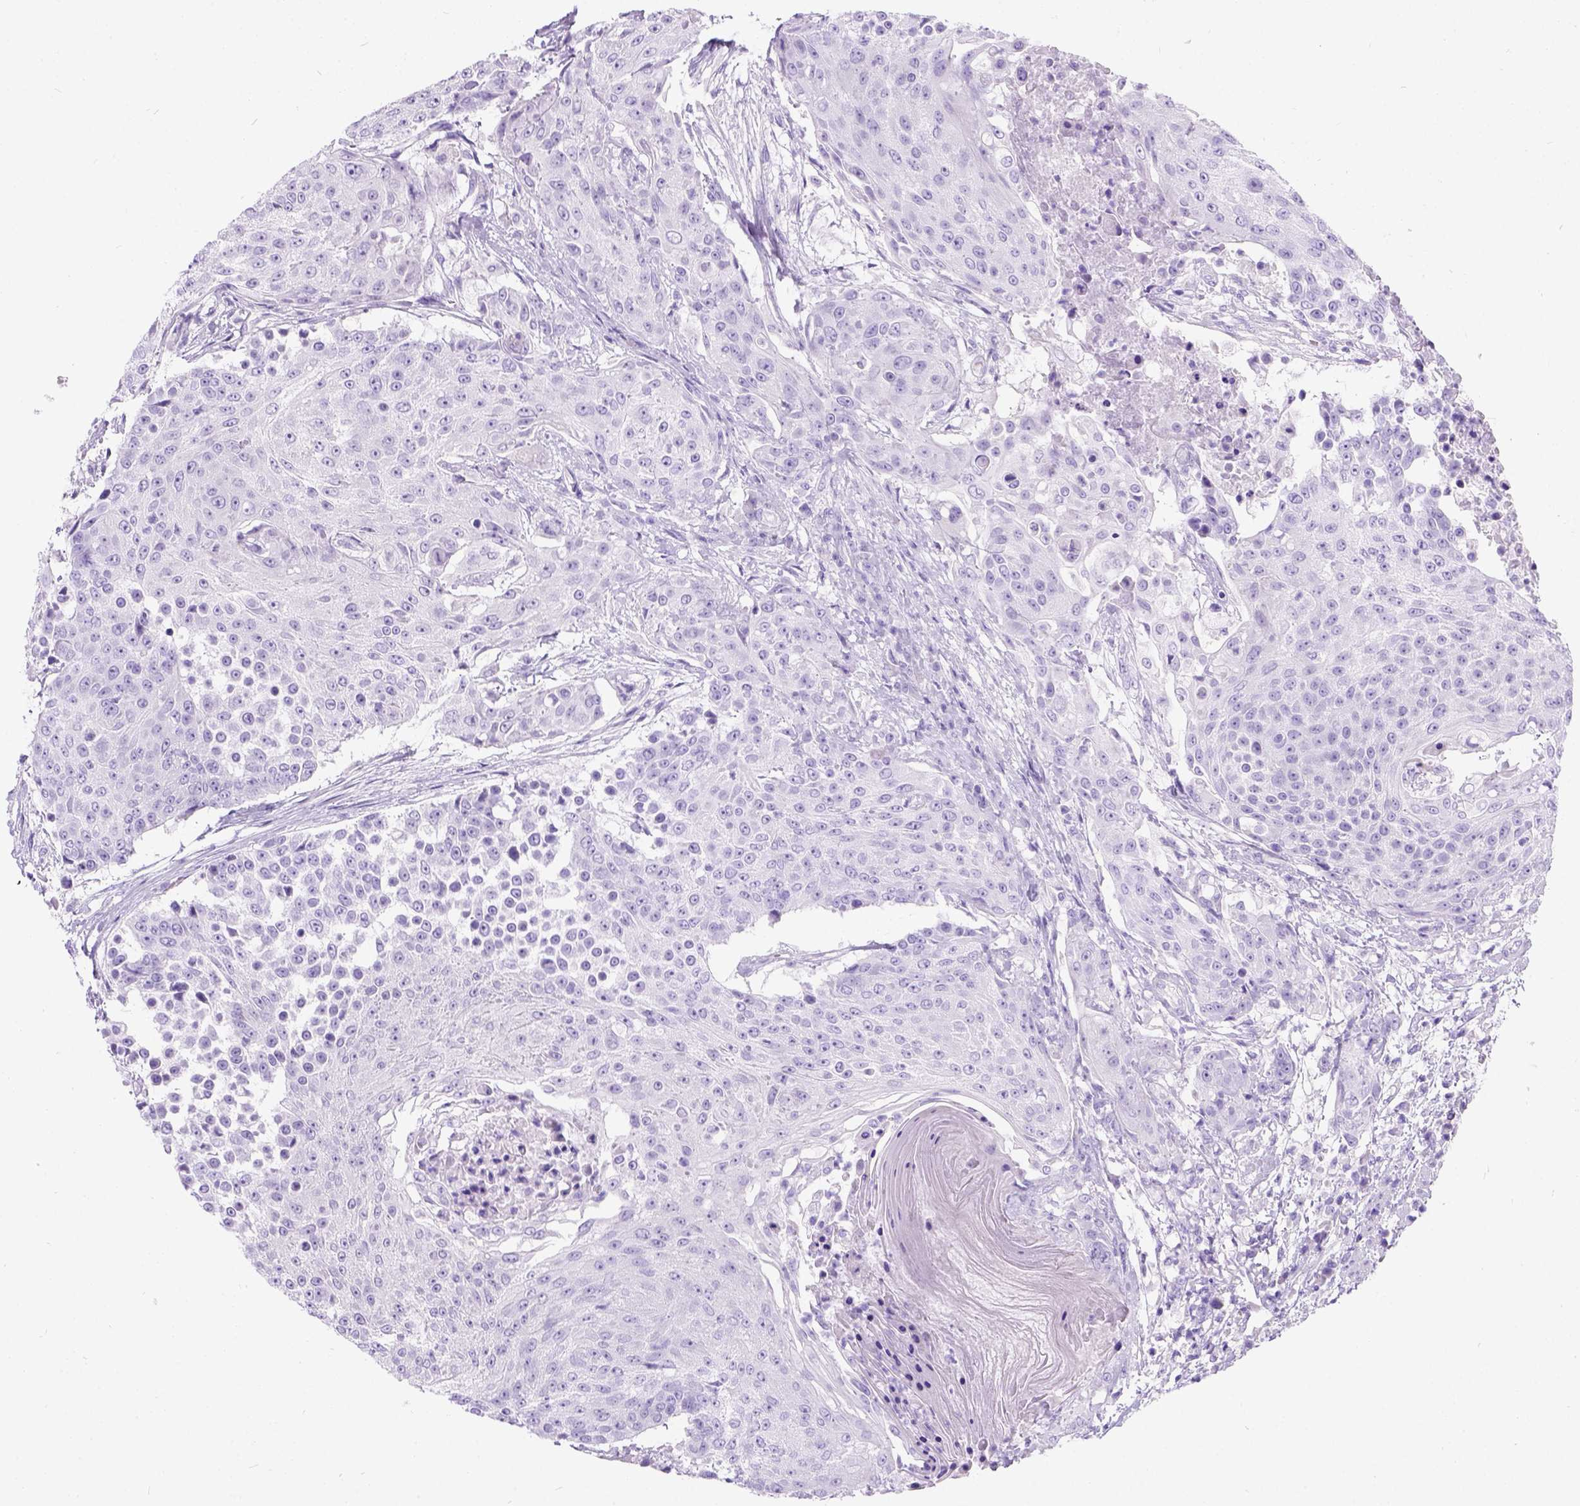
{"staining": {"intensity": "negative", "quantity": "none", "location": "none"}, "tissue": "urothelial cancer", "cell_type": "Tumor cells", "image_type": "cancer", "snomed": [{"axis": "morphology", "description": "Urothelial carcinoma, High grade"}, {"axis": "topography", "description": "Urinary bladder"}], "caption": "The image exhibits no staining of tumor cells in urothelial carcinoma (high-grade).", "gene": "C7orf57", "patient": {"sex": "female", "age": 63}}